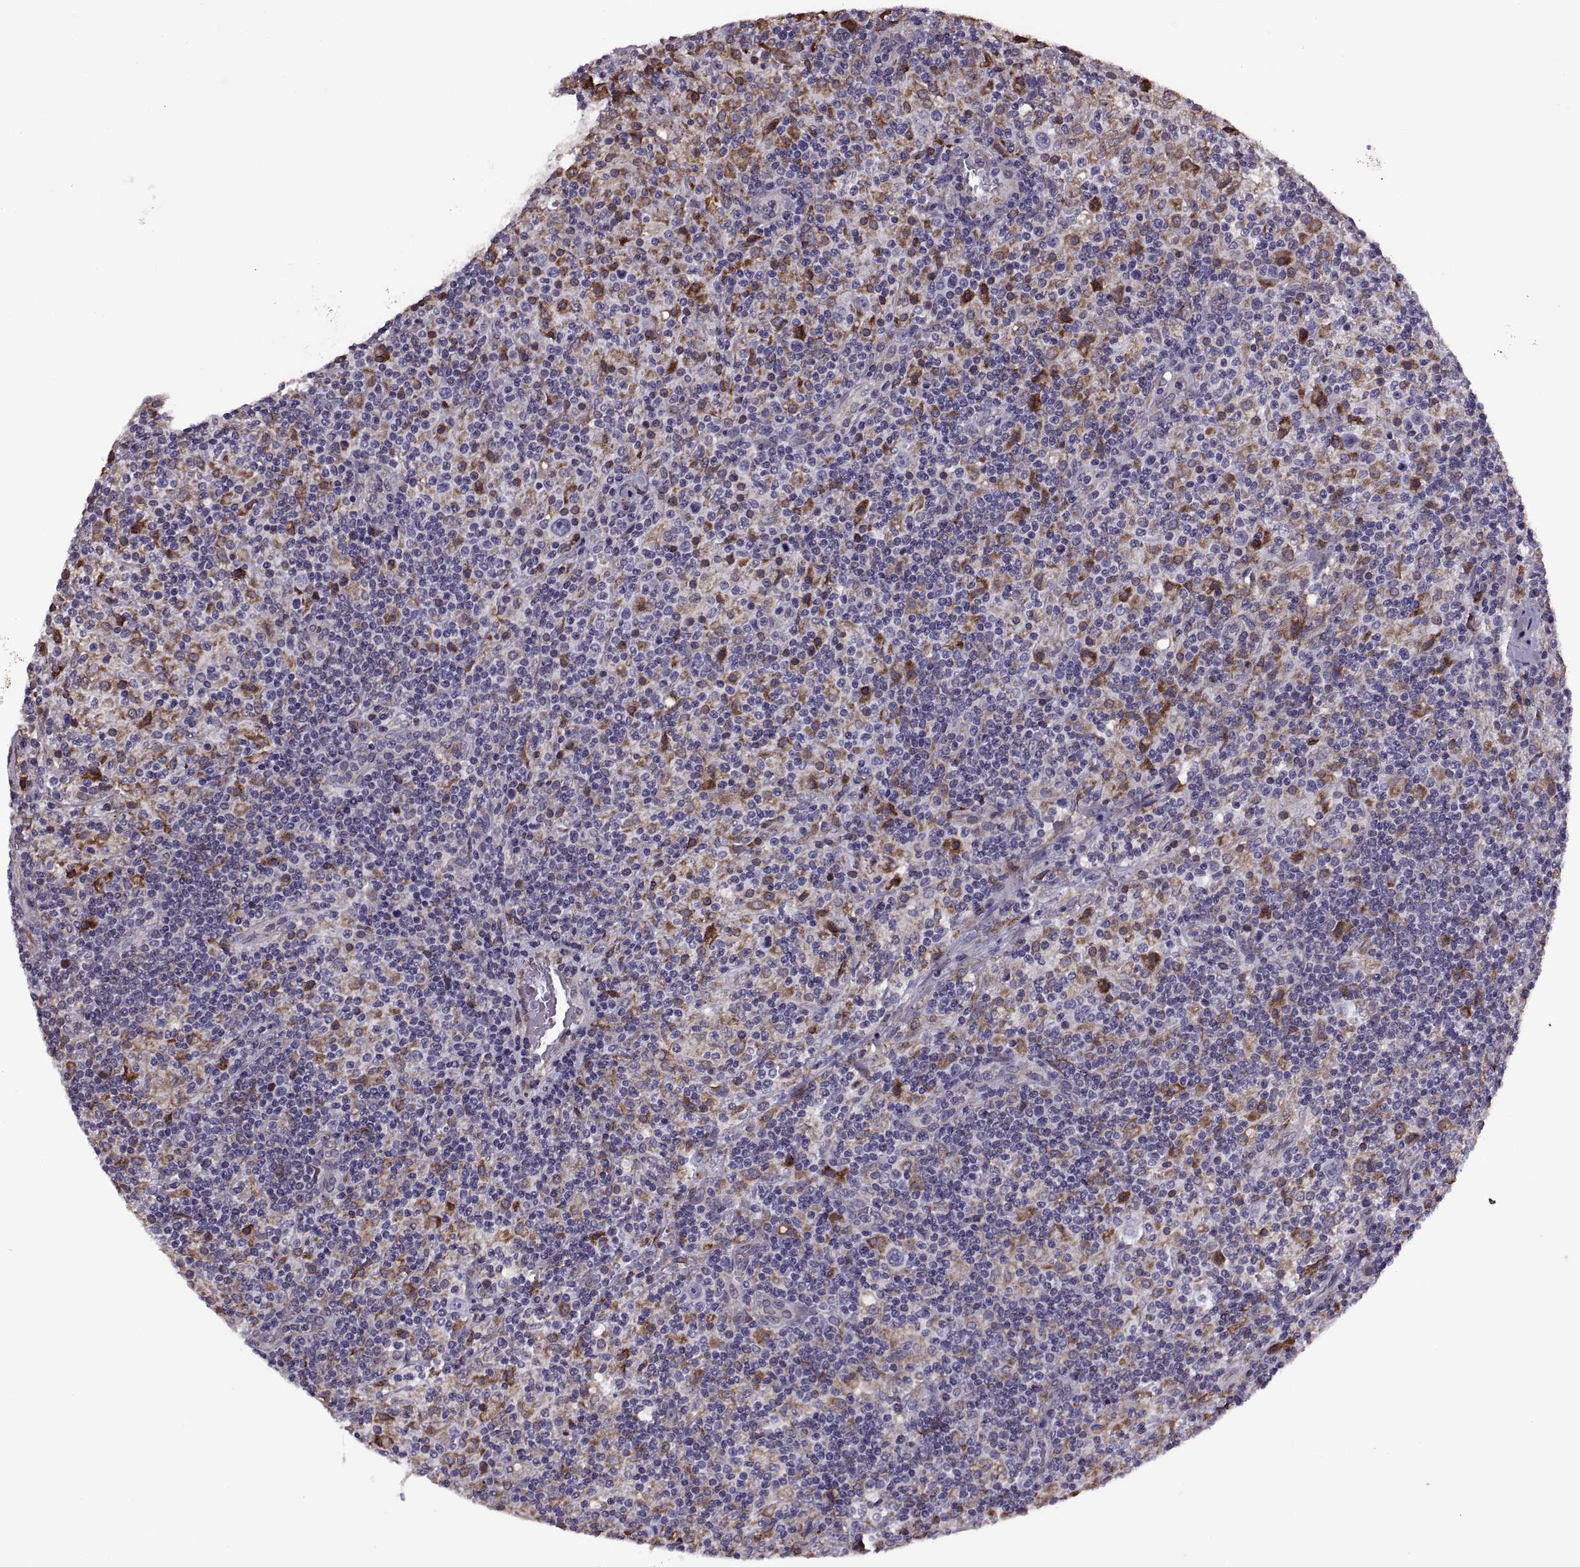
{"staining": {"intensity": "negative", "quantity": "none", "location": "none"}, "tissue": "lymphoma", "cell_type": "Tumor cells", "image_type": "cancer", "snomed": [{"axis": "morphology", "description": "Hodgkin's disease, NOS"}, {"axis": "topography", "description": "Lymph node"}], "caption": "Histopathology image shows no significant protein expression in tumor cells of lymphoma. (DAB (3,3'-diaminobenzidine) IHC, high magnification).", "gene": "LETM2", "patient": {"sex": "male", "age": 70}}